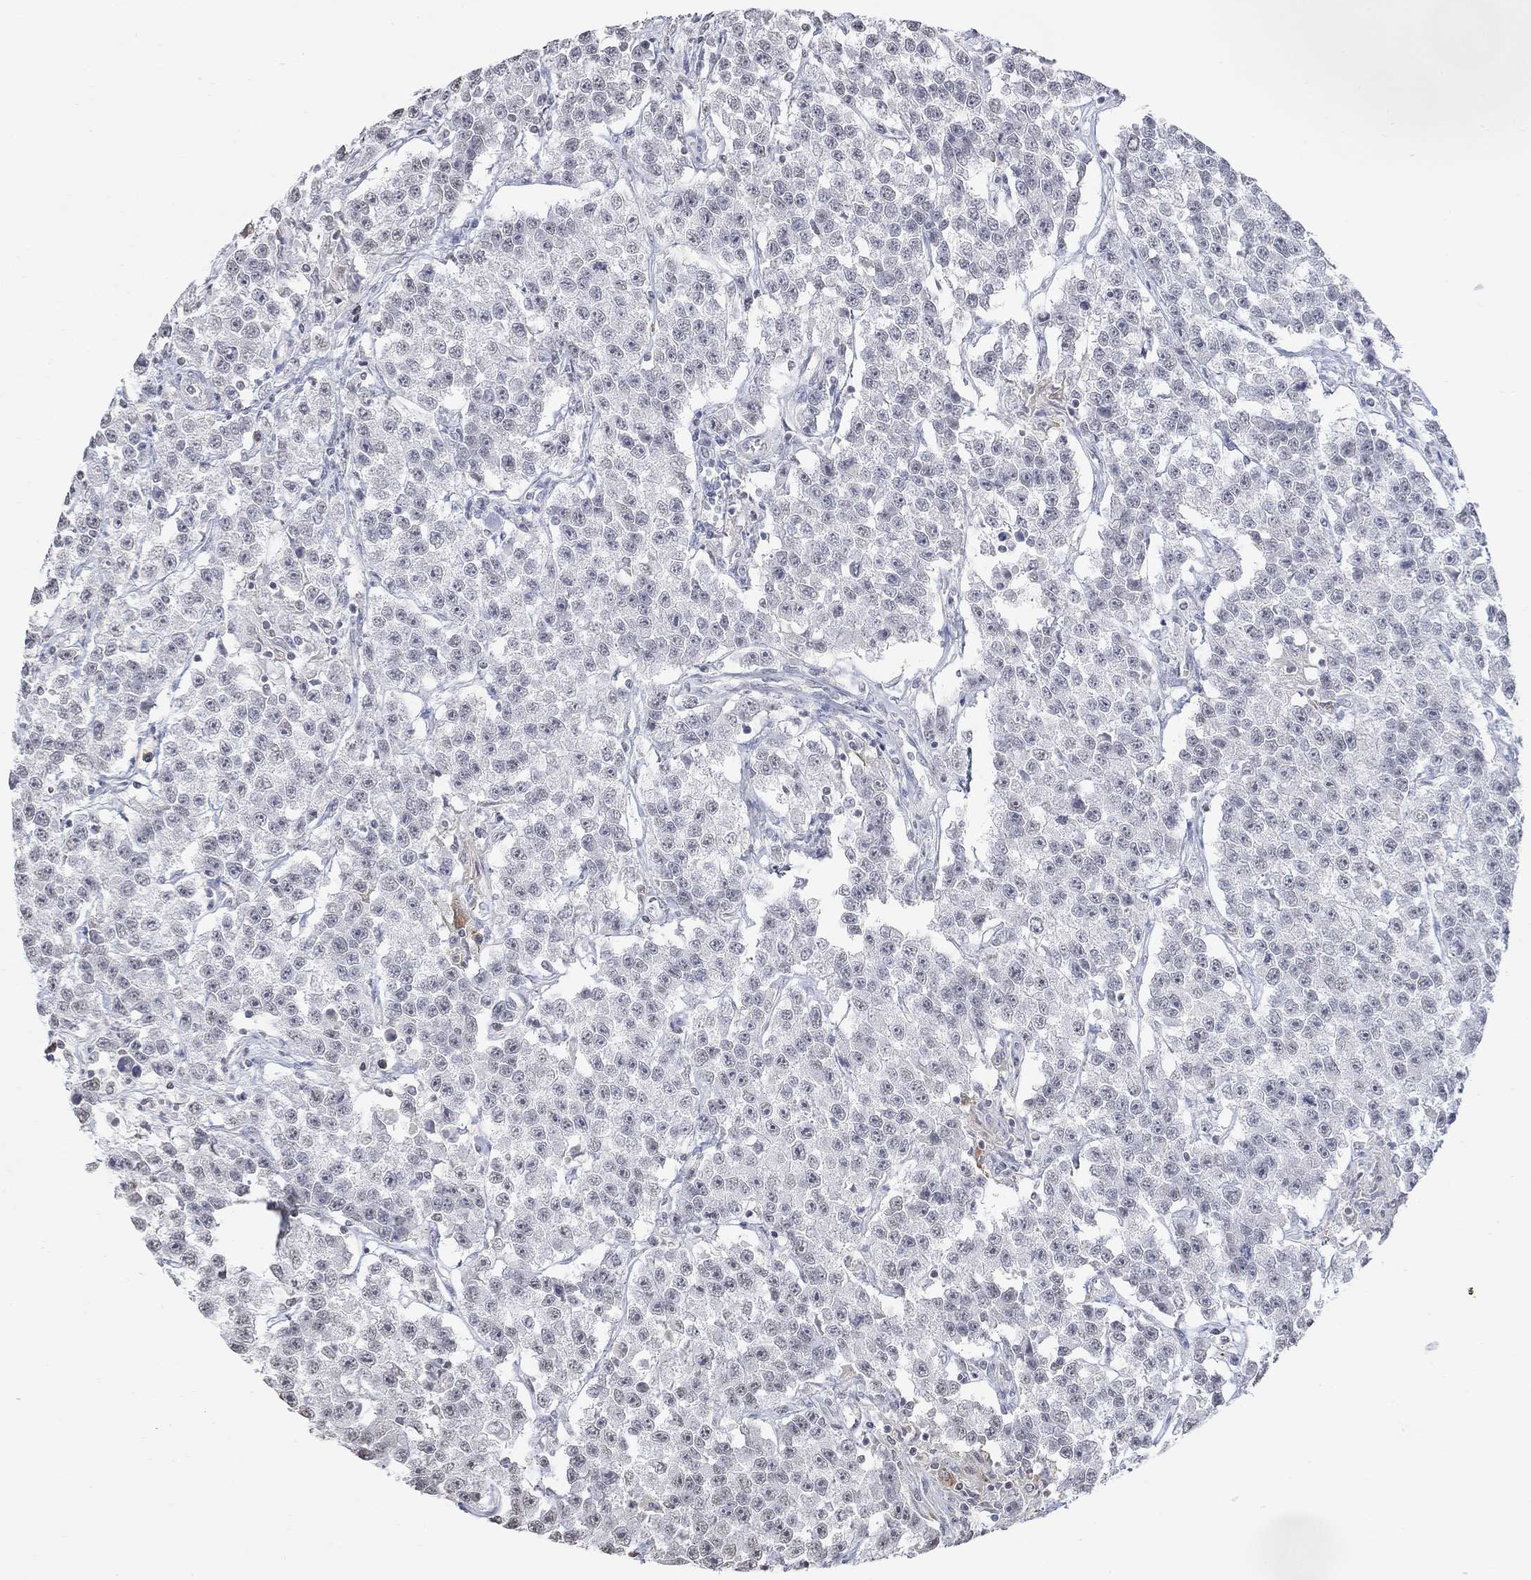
{"staining": {"intensity": "negative", "quantity": "none", "location": "none"}, "tissue": "testis cancer", "cell_type": "Tumor cells", "image_type": "cancer", "snomed": [{"axis": "morphology", "description": "Seminoma, NOS"}, {"axis": "topography", "description": "Testis"}], "caption": "This is a histopathology image of immunohistochemistry (IHC) staining of testis seminoma, which shows no positivity in tumor cells.", "gene": "TMEM255A", "patient": {"sex": "male", "age": 59}}